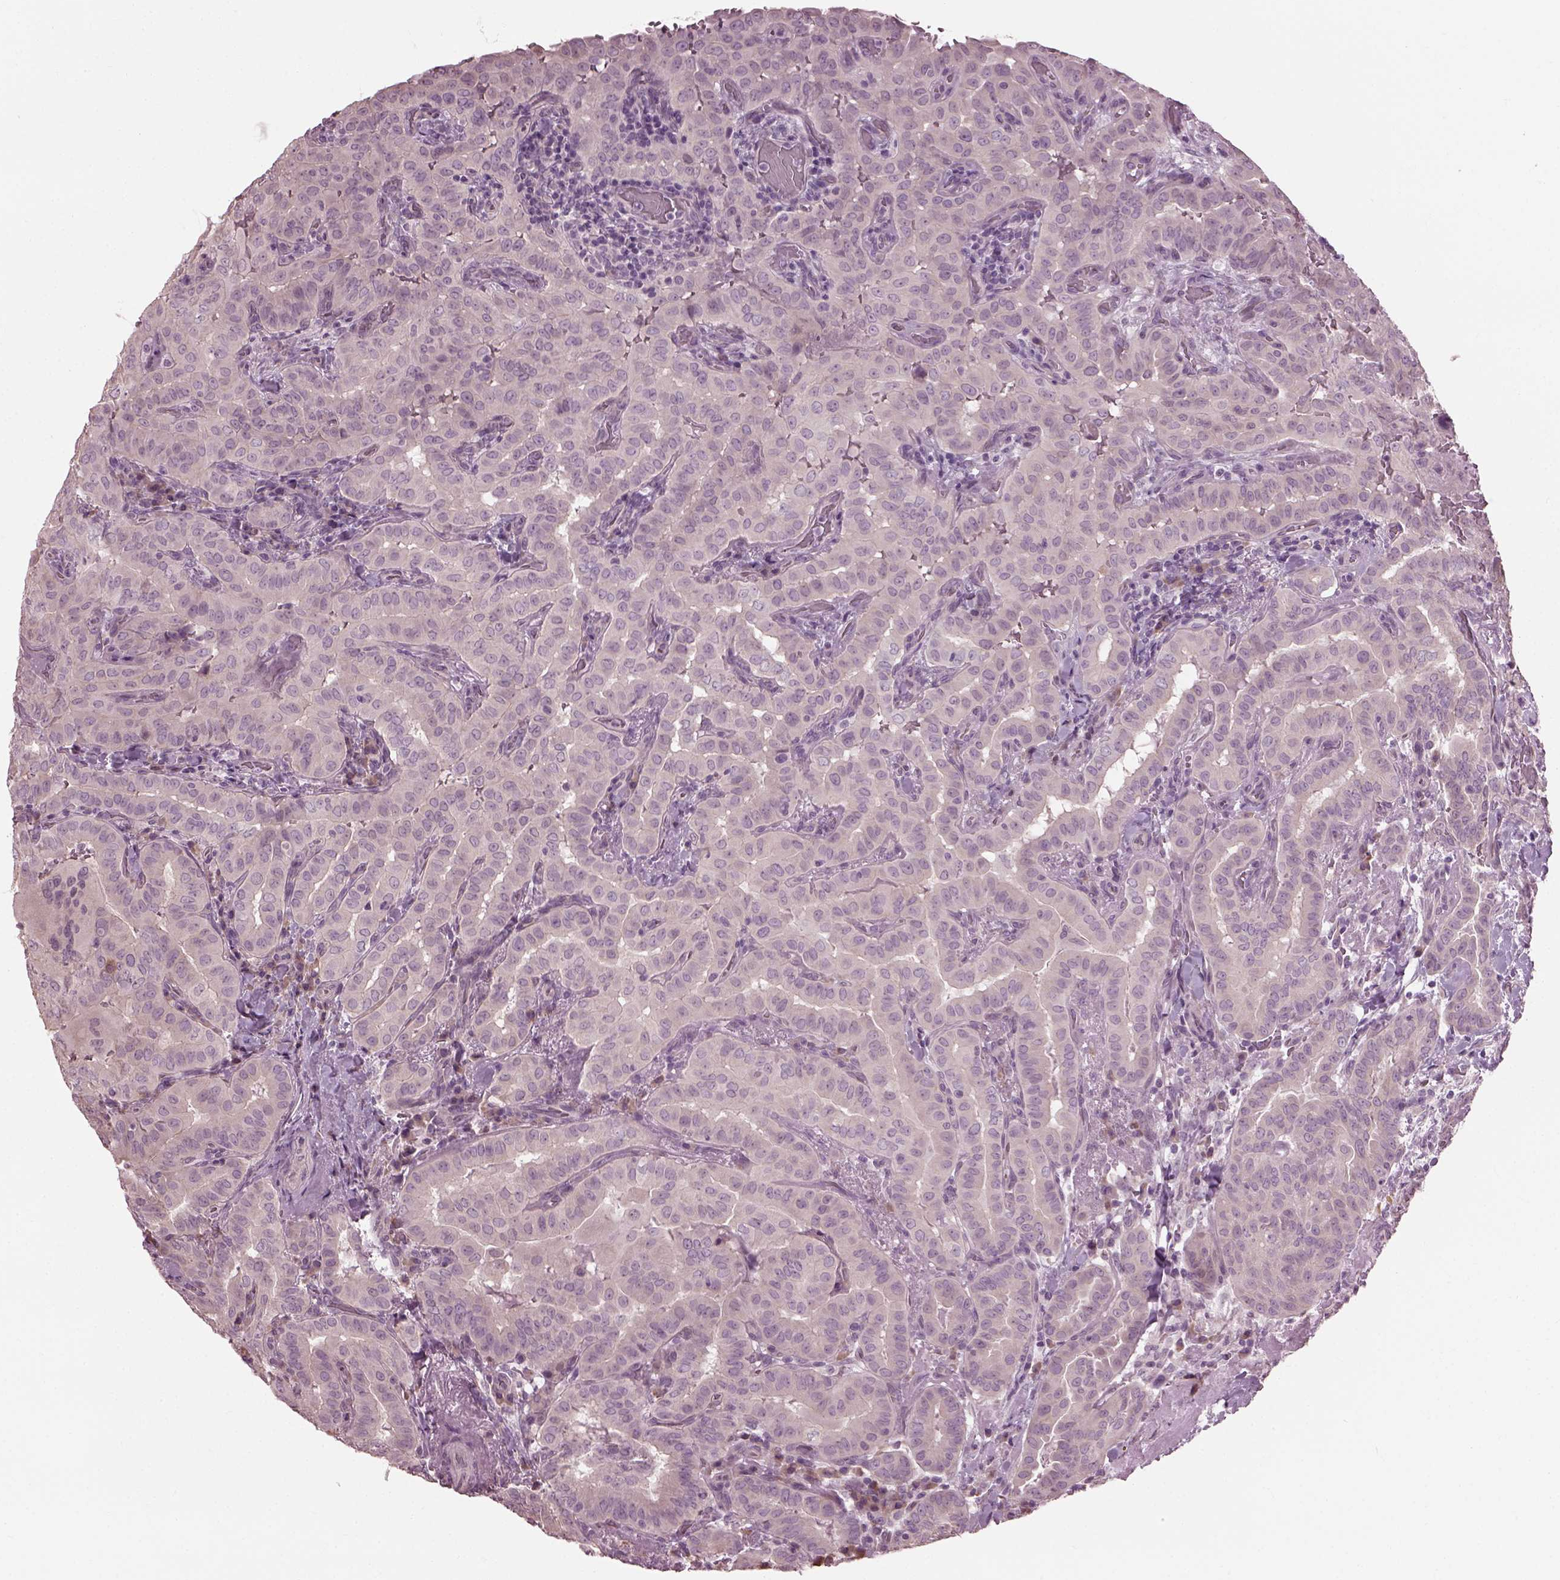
{"staining": {"intensity": "negative", "quantity": "none", "location": "none"}, "tissue": "thyroid cancer", "cell_type": "Tumor cells", "image_type": "cancer", "snomed": [{"axis": "morphology", "description": "Papillary adenocarcinoma, NOS"}, {"axis": "morphology", "description": "Papillary adenoma metastatic"}, {"axis": "topography", "description": "Thyroid gland"}], "caption": "Tumor cells are negative for brown protein staining in thyroid papillary adenocarcinoma. (DAB IHC, high magnification).", "gene": "CABP5", "patient": {"sex": "female", "age": 50}}